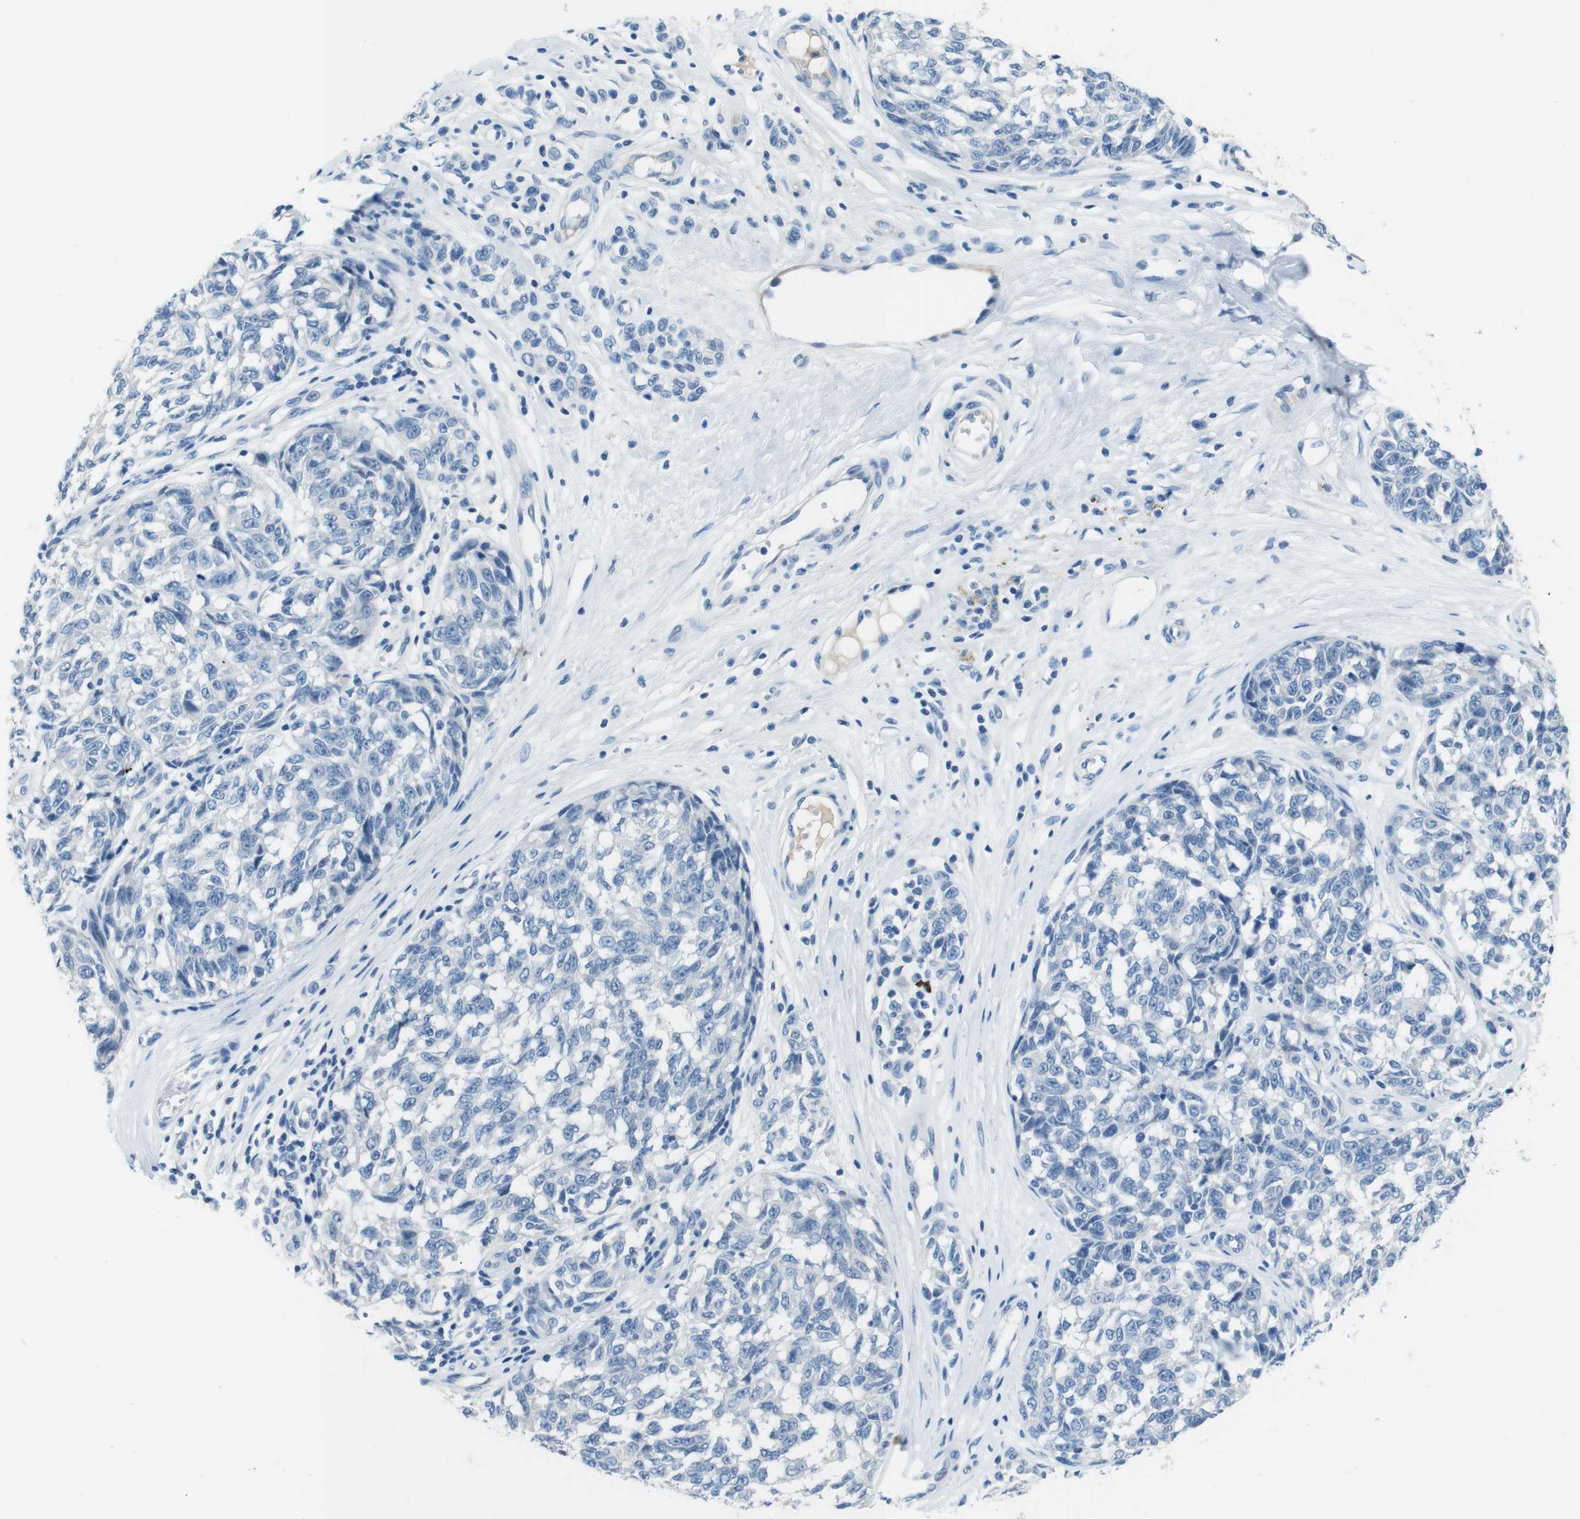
{"staining": {"intensity": "negative", "quantity": "none", "location": "none"}, "tissue": "melanoma", "cell_type": "Tumor cells", "image_type": "cancer", "snomed": [{"axis": "morphology", "description": "Malignant melanoma, NOS"}, {"axis": "topography", "description": "Skin"}], "caption": "DAB (3,3'-diaminobenzidine) immunohistochemical staining of human malignant melanoma reveals no significant expression in tumor cells. (IHC, brightfield microscopy, high magnification).", "gene": "SLC35A3", "patient": {"sex": "female", "age": 64}}